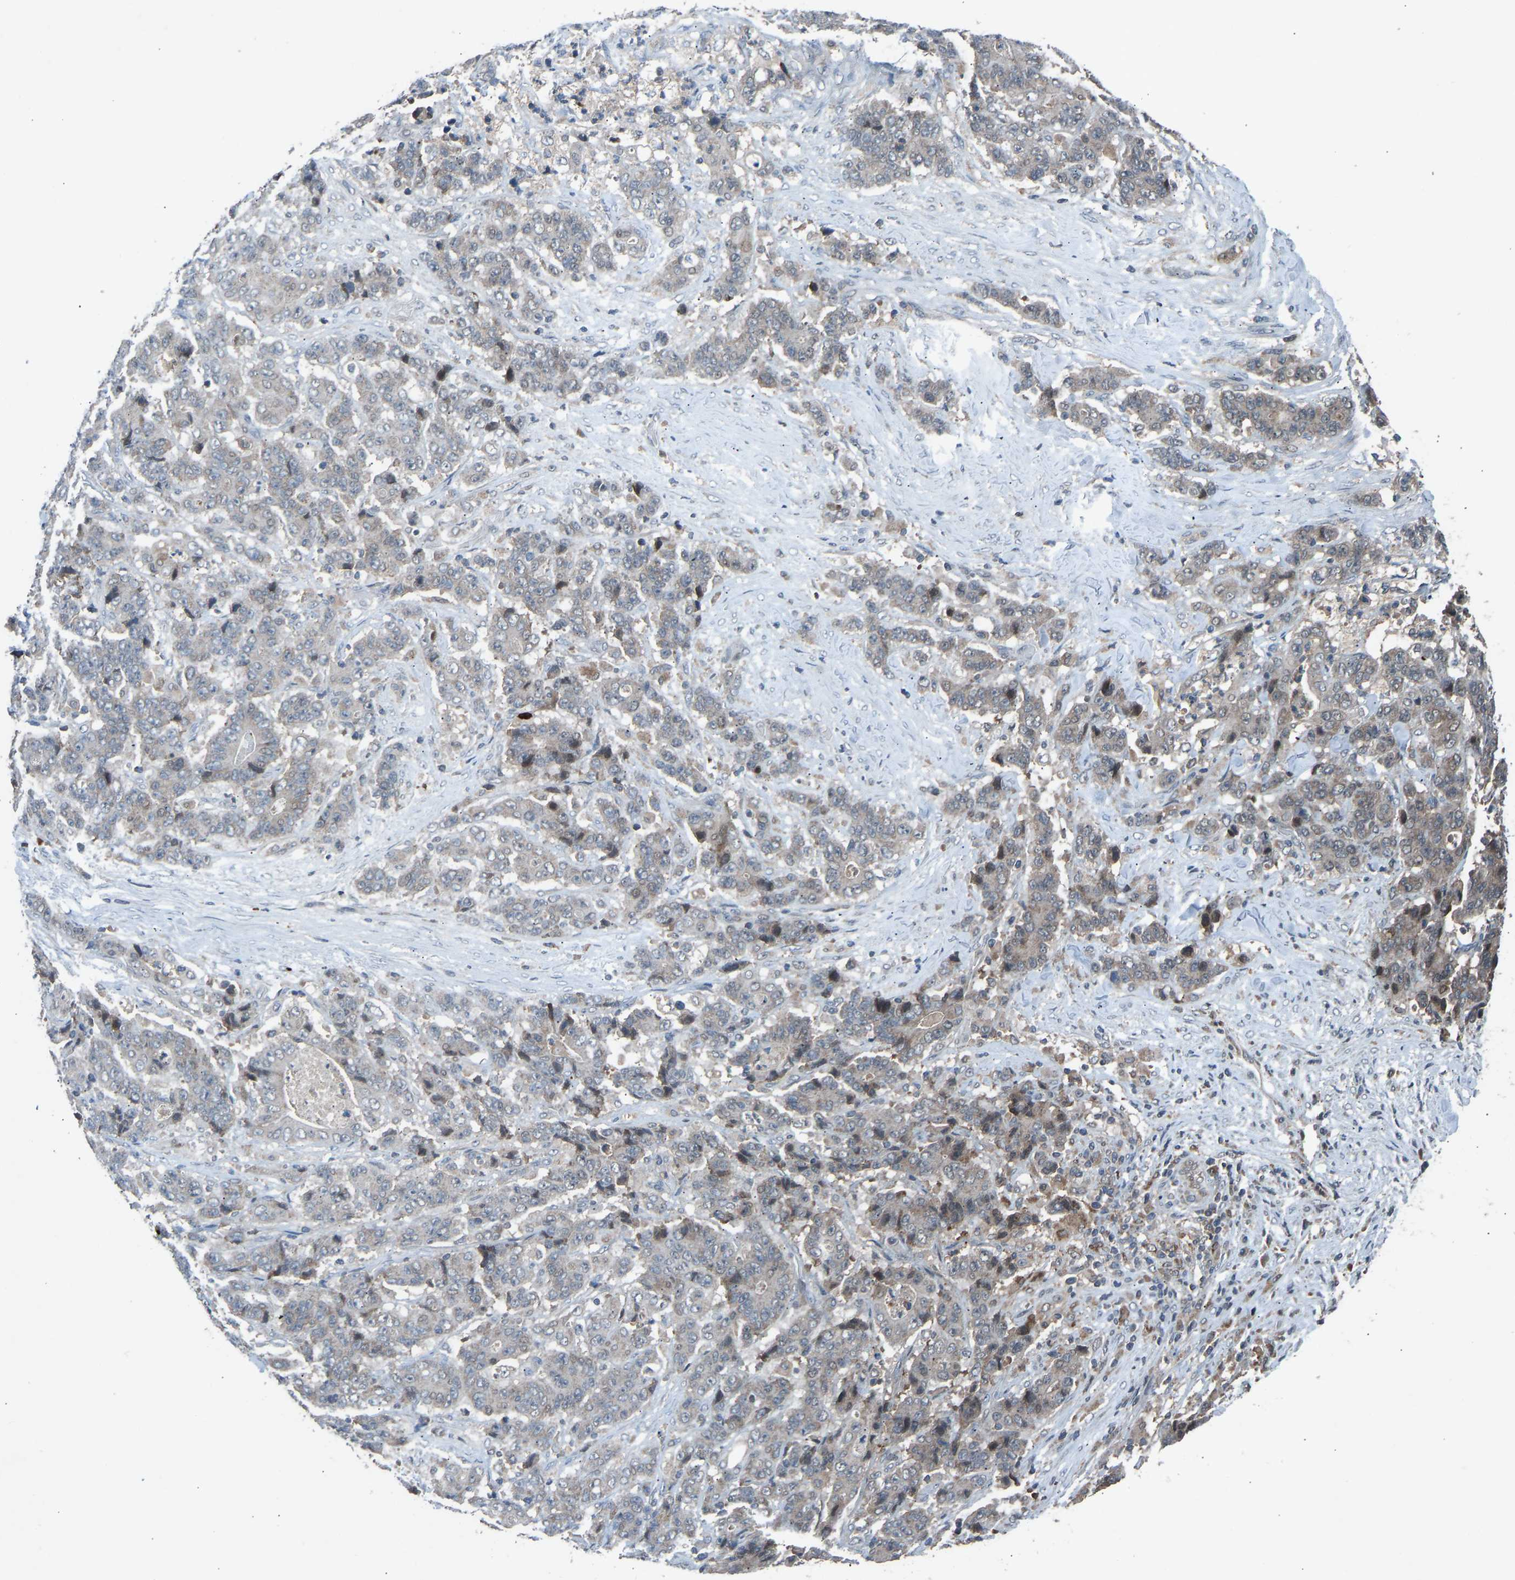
{"staining": {"intensity": "moderate", "quantity": "25%-75%", "location": "cytoplasmic/membranous"}, "tissue": "stomach cancer", "cell_type": "Tumor cells", "image_type": "cancer", "snomed": [{"axis": "morphology", "description": "Adenocarcinoma, NOS"}, {"axis": "topography", "description": "Stomach"}], "caption": "A brown stain labels moderate cytoplasmic/membranous positivity of a protein in stomach cancer (adenocarcinoma) tumor cells.", "gene": "SLC43A1", "patient": {"sex": "female", "age": 73}}